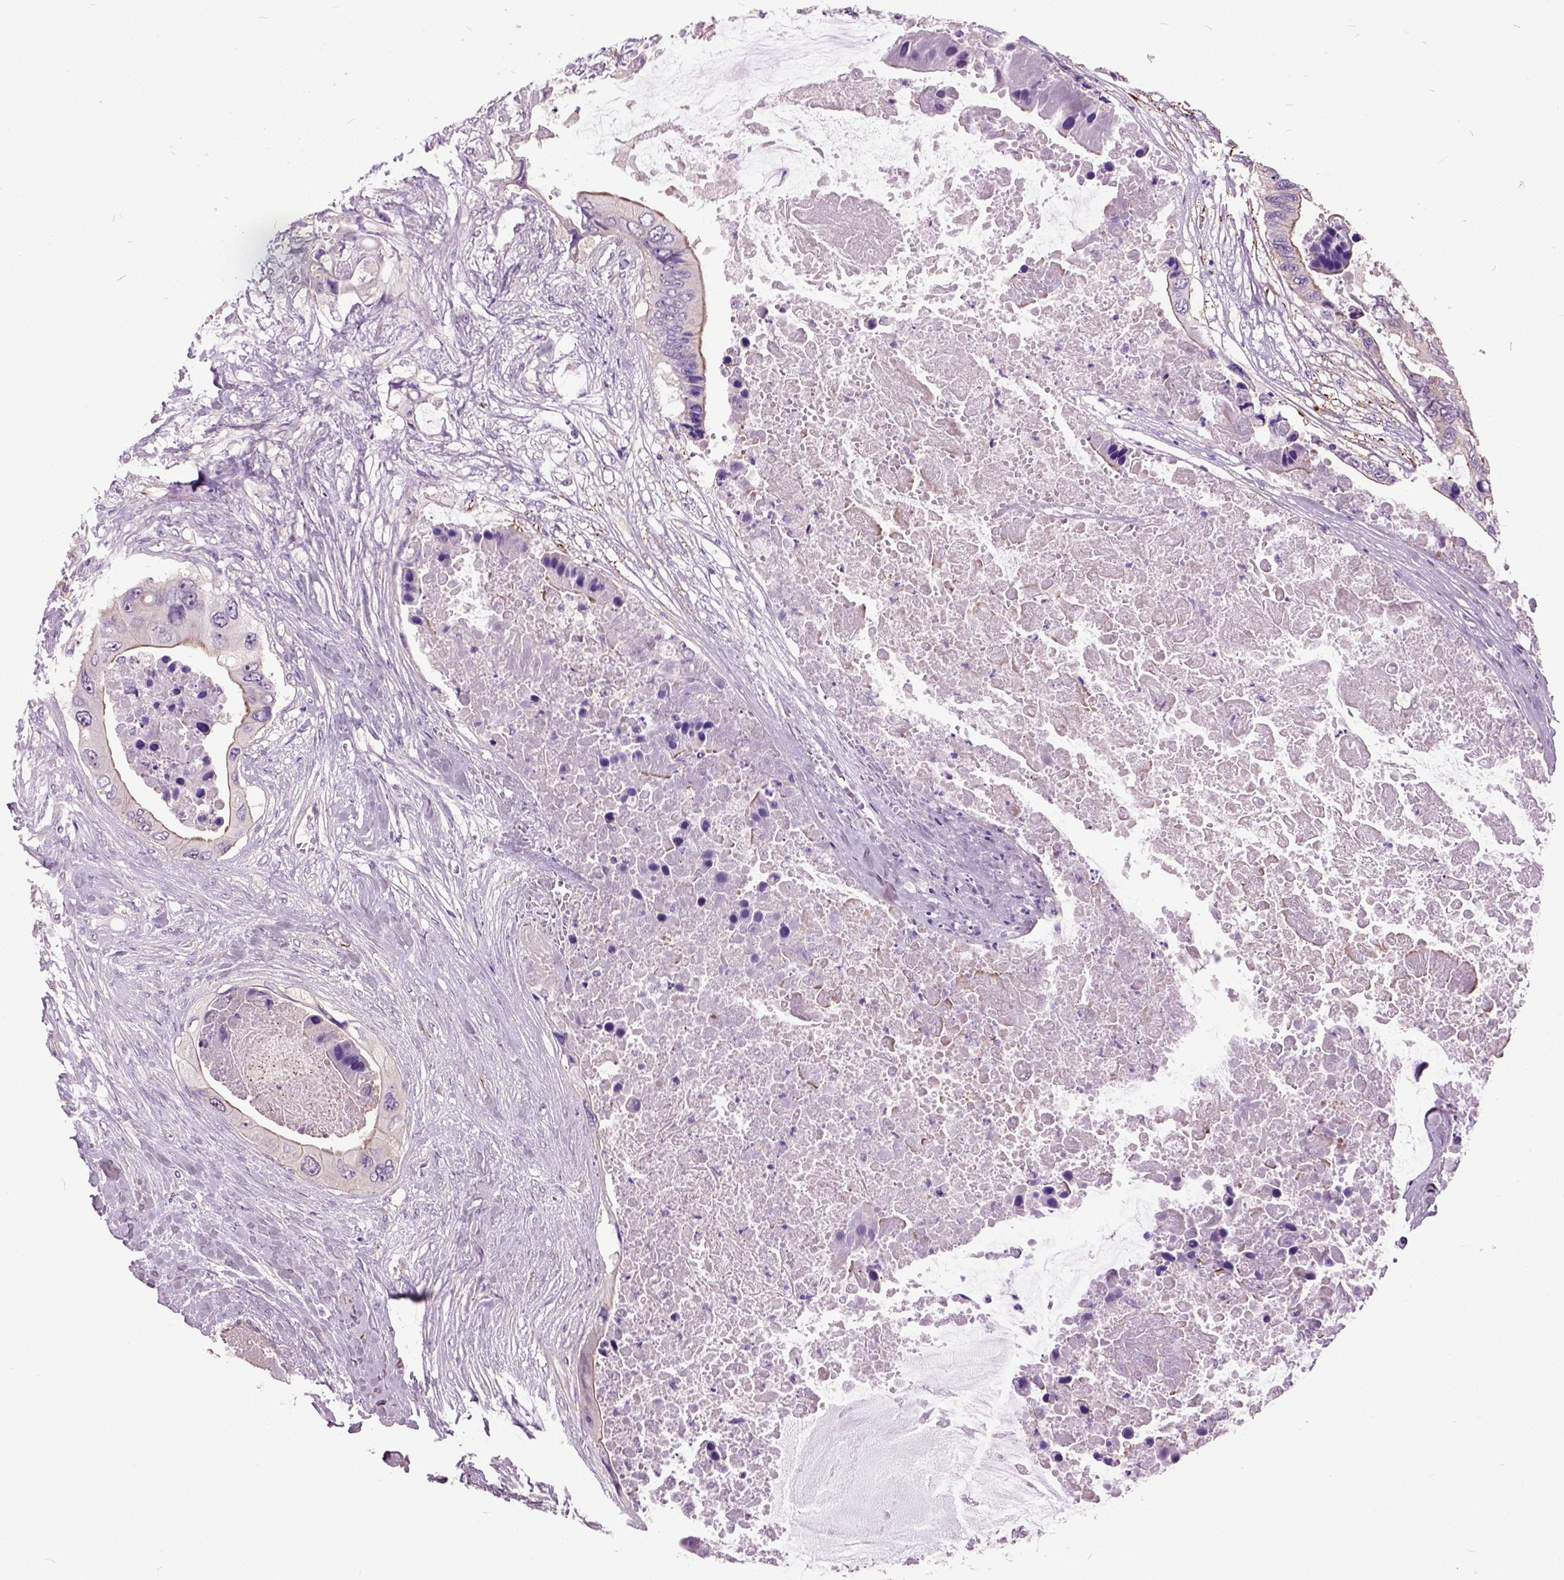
{"staining": {"intensity": "moderate", "quantity": "<25%", "location": "cytoplasmic/membranous"}, "tissue": "colorectal cancer", "cell_type": "Tumor cells", "image_type": "cancer", "snomed": [{"axis": "morphology", "description": "Adenocarcinoma, NOS"}, {"axis": "topography", "description": "Rectum"}], "caption": "IHC (DAB) staining of colorectal adenocarcinoma displays moderate cytoplasmic/membranous protein staining in approximately <25% of tumor cells.", "gene": "MAPT", "patient": {"sex": "male", "age": 63}}